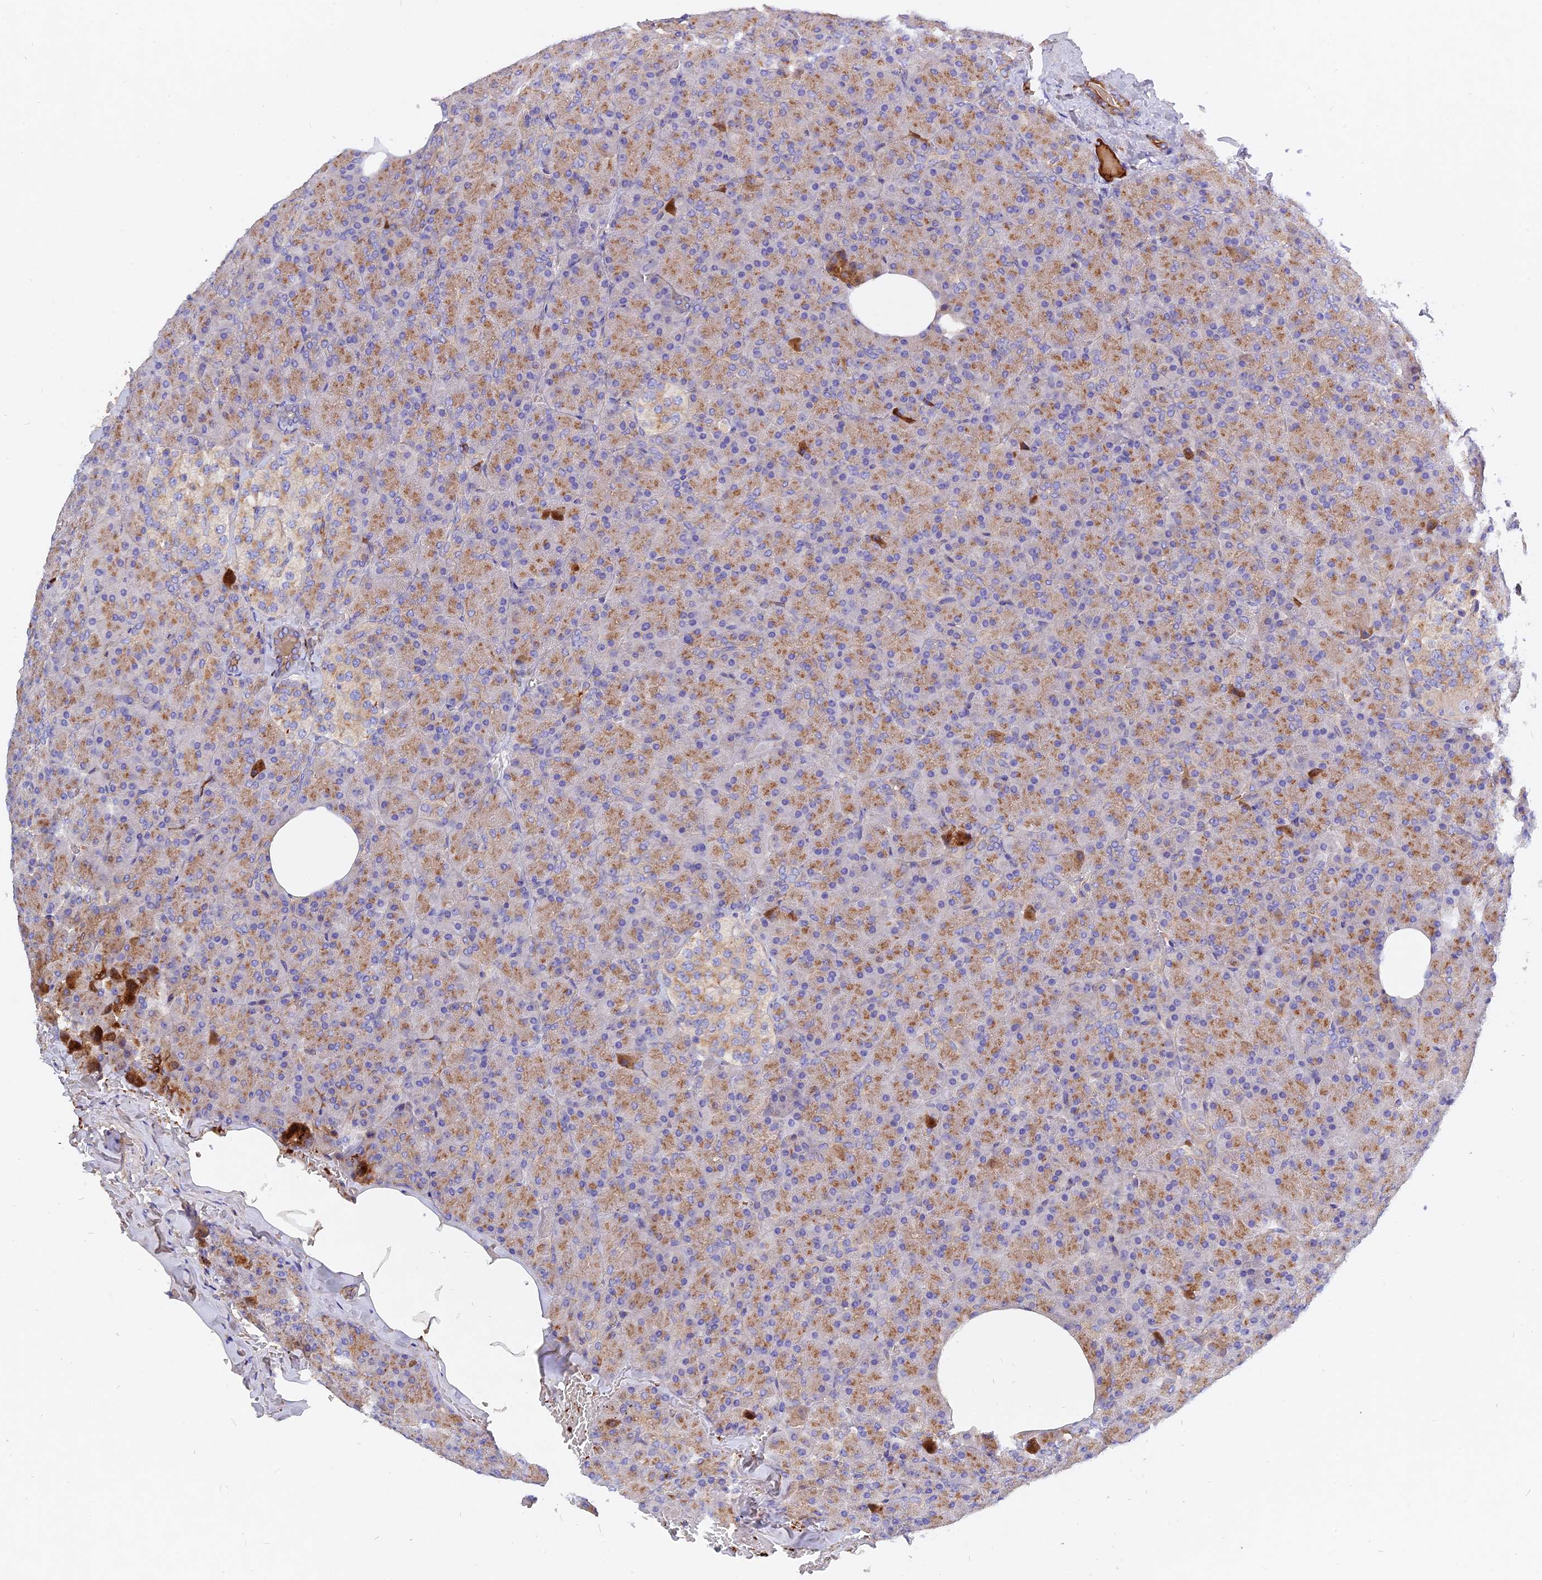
{"staining": {"intensity": "moderate", "quantity": "25%-75%", "location": "cytoplasmic/membranous"}, "tissue": "pancreas", "cell_type": "Exocrine glandular cells", "image_type": "normal", "snomed": [{"axis": "morphology", "description": "Normal tissue, NOS"}, {"axis": "topography", "description": "Pancreas"}], "caption": "This is a photomicrograph of immunohistochemistry (IHC) staining of normal pancreas, which shows moderate staining in the cytoplasmic/membranous of exocrine glandular cells.", "gene": "MROH1", "patient": {"sex": "female", "age": 35}}